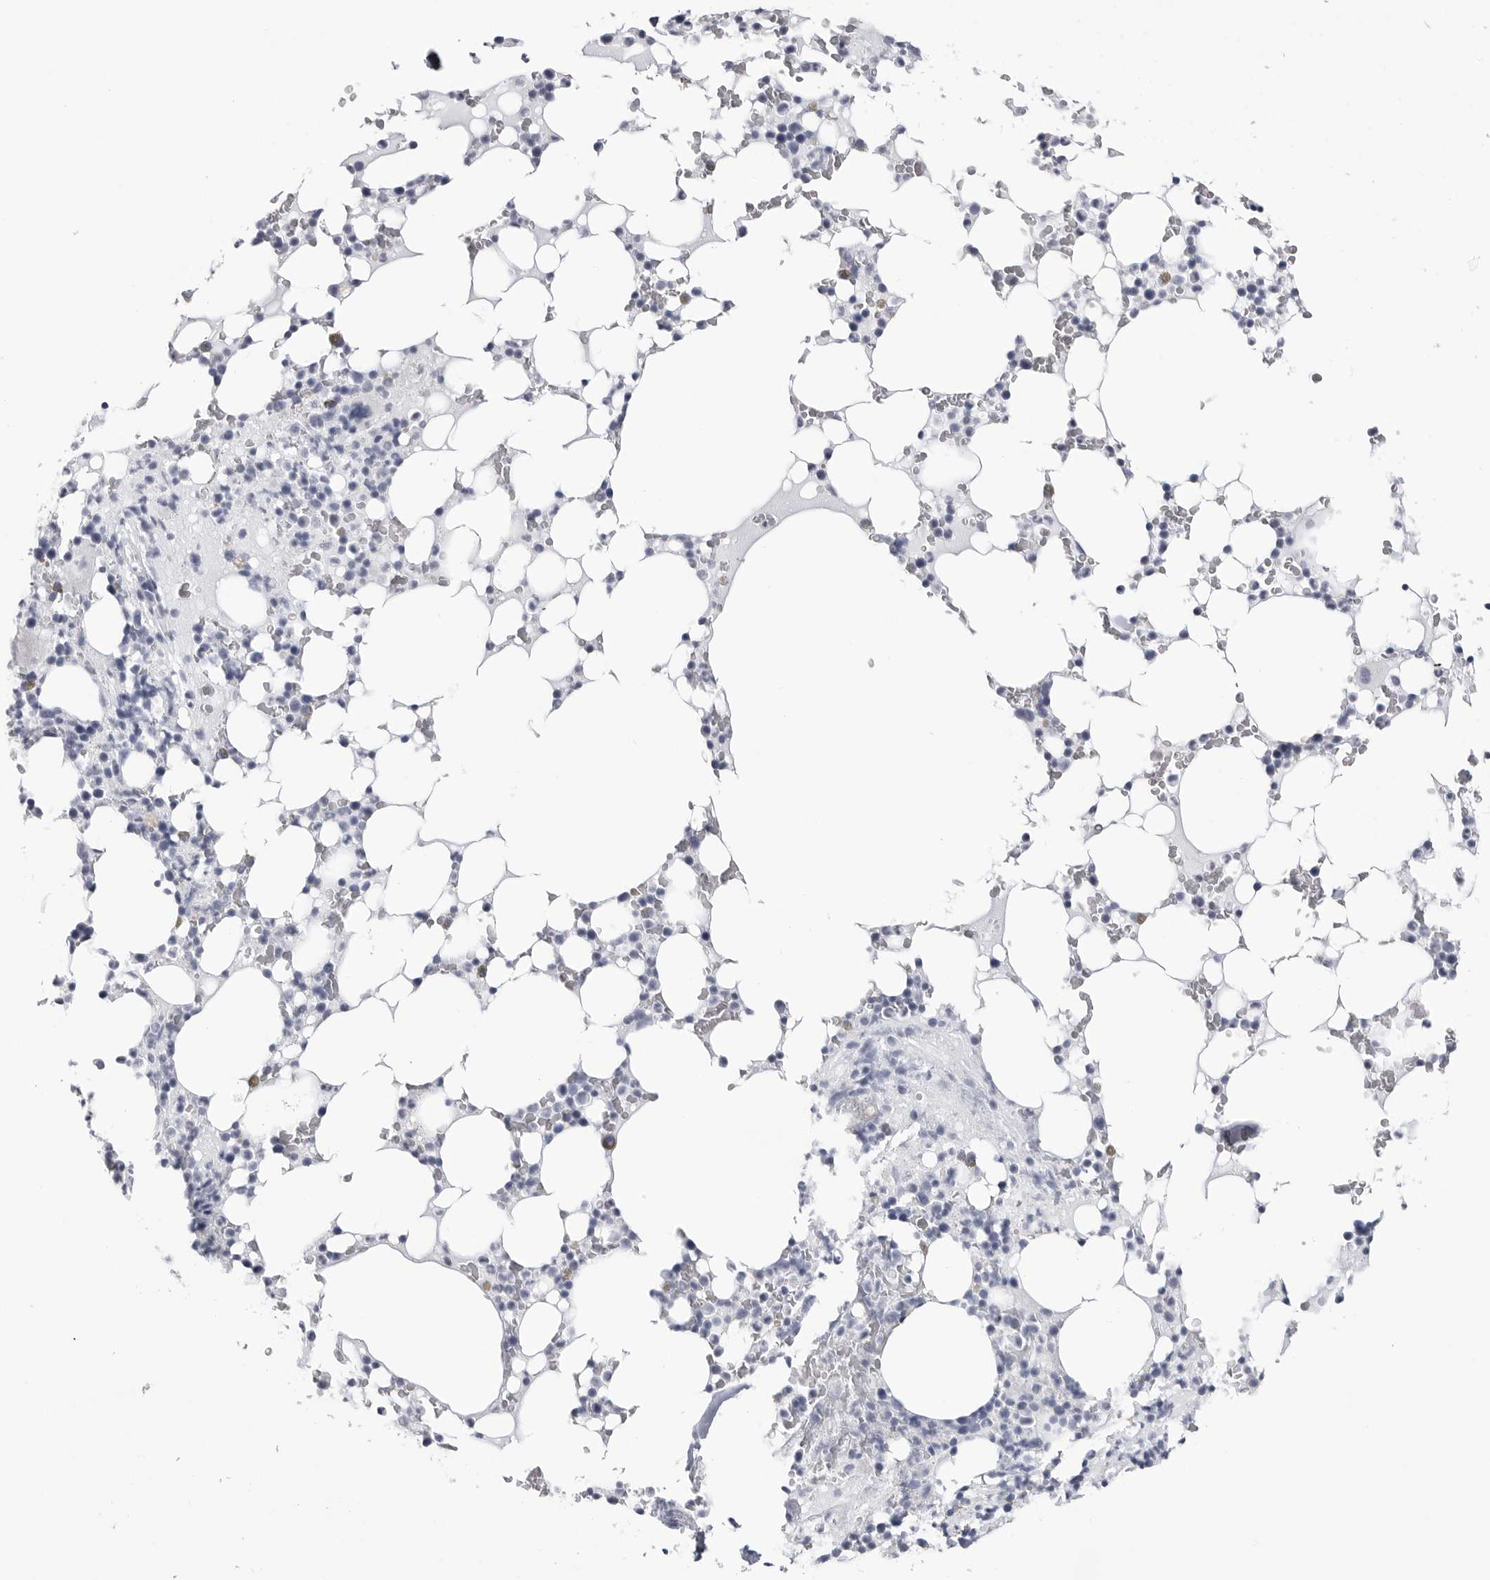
{"staining": {"intensity": "negative", "quantity": "none", "location": "none"}, "tissue": "bone marrow", "cell_type": "Hematopoietic cells", "image_type": "normal", "snomed": [{"axis": "morphology", "description": "Normal tissue, NOS"}, {"axis": "topography", "description": "Bone marrow"}], "caption": "Immunohistochemistry (IHC) of normal human bone marrow reveals no expression in hematopoietic cells.", "gene": "PGA3", "patient": {"sex": "male", "age": 58}}